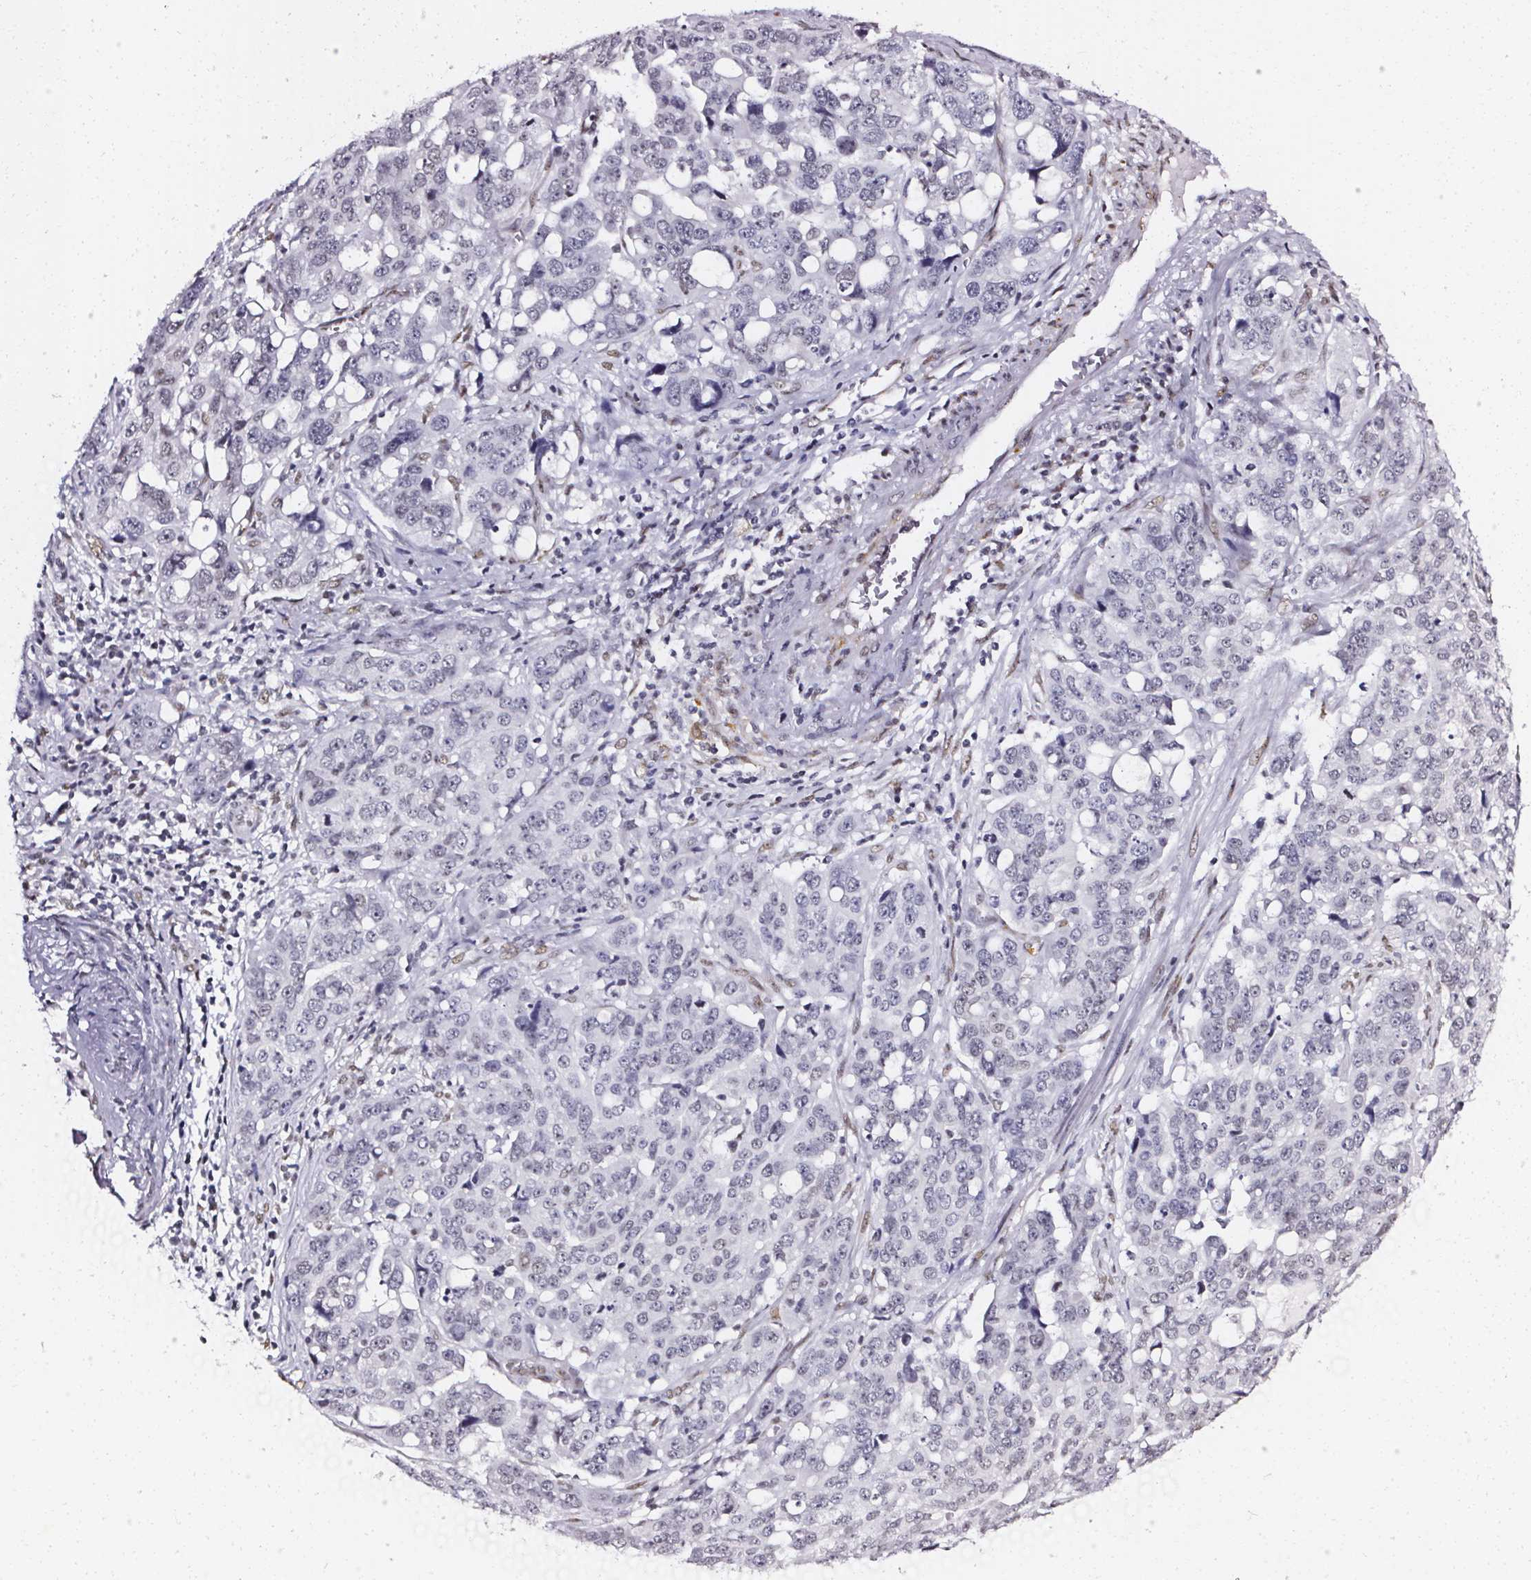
{"staining": {"intensity": "weak", "quantity": "<25%", "location": "nuclear"}, "tissue": "ovarian cancer", "cell_type": "Tumor cells", "image_type": "cancer", "snomed": [{"axis": "morphology", "description": "Carcinoma, endometroid"}, {"axis": "topography", "description": "Ovary"}], "caption": "High power microscopy photomicrograph of an immunohistochemistry (IHC) photomicrograph of endometroid carcinoma (ovarian), revealing no significant expression in tumor cells. (DAB immunohistochemistry (IHC) with hematoxylin counter stain).", "gene": "GP6", "patient": {"sex": "female", "age": 78}}